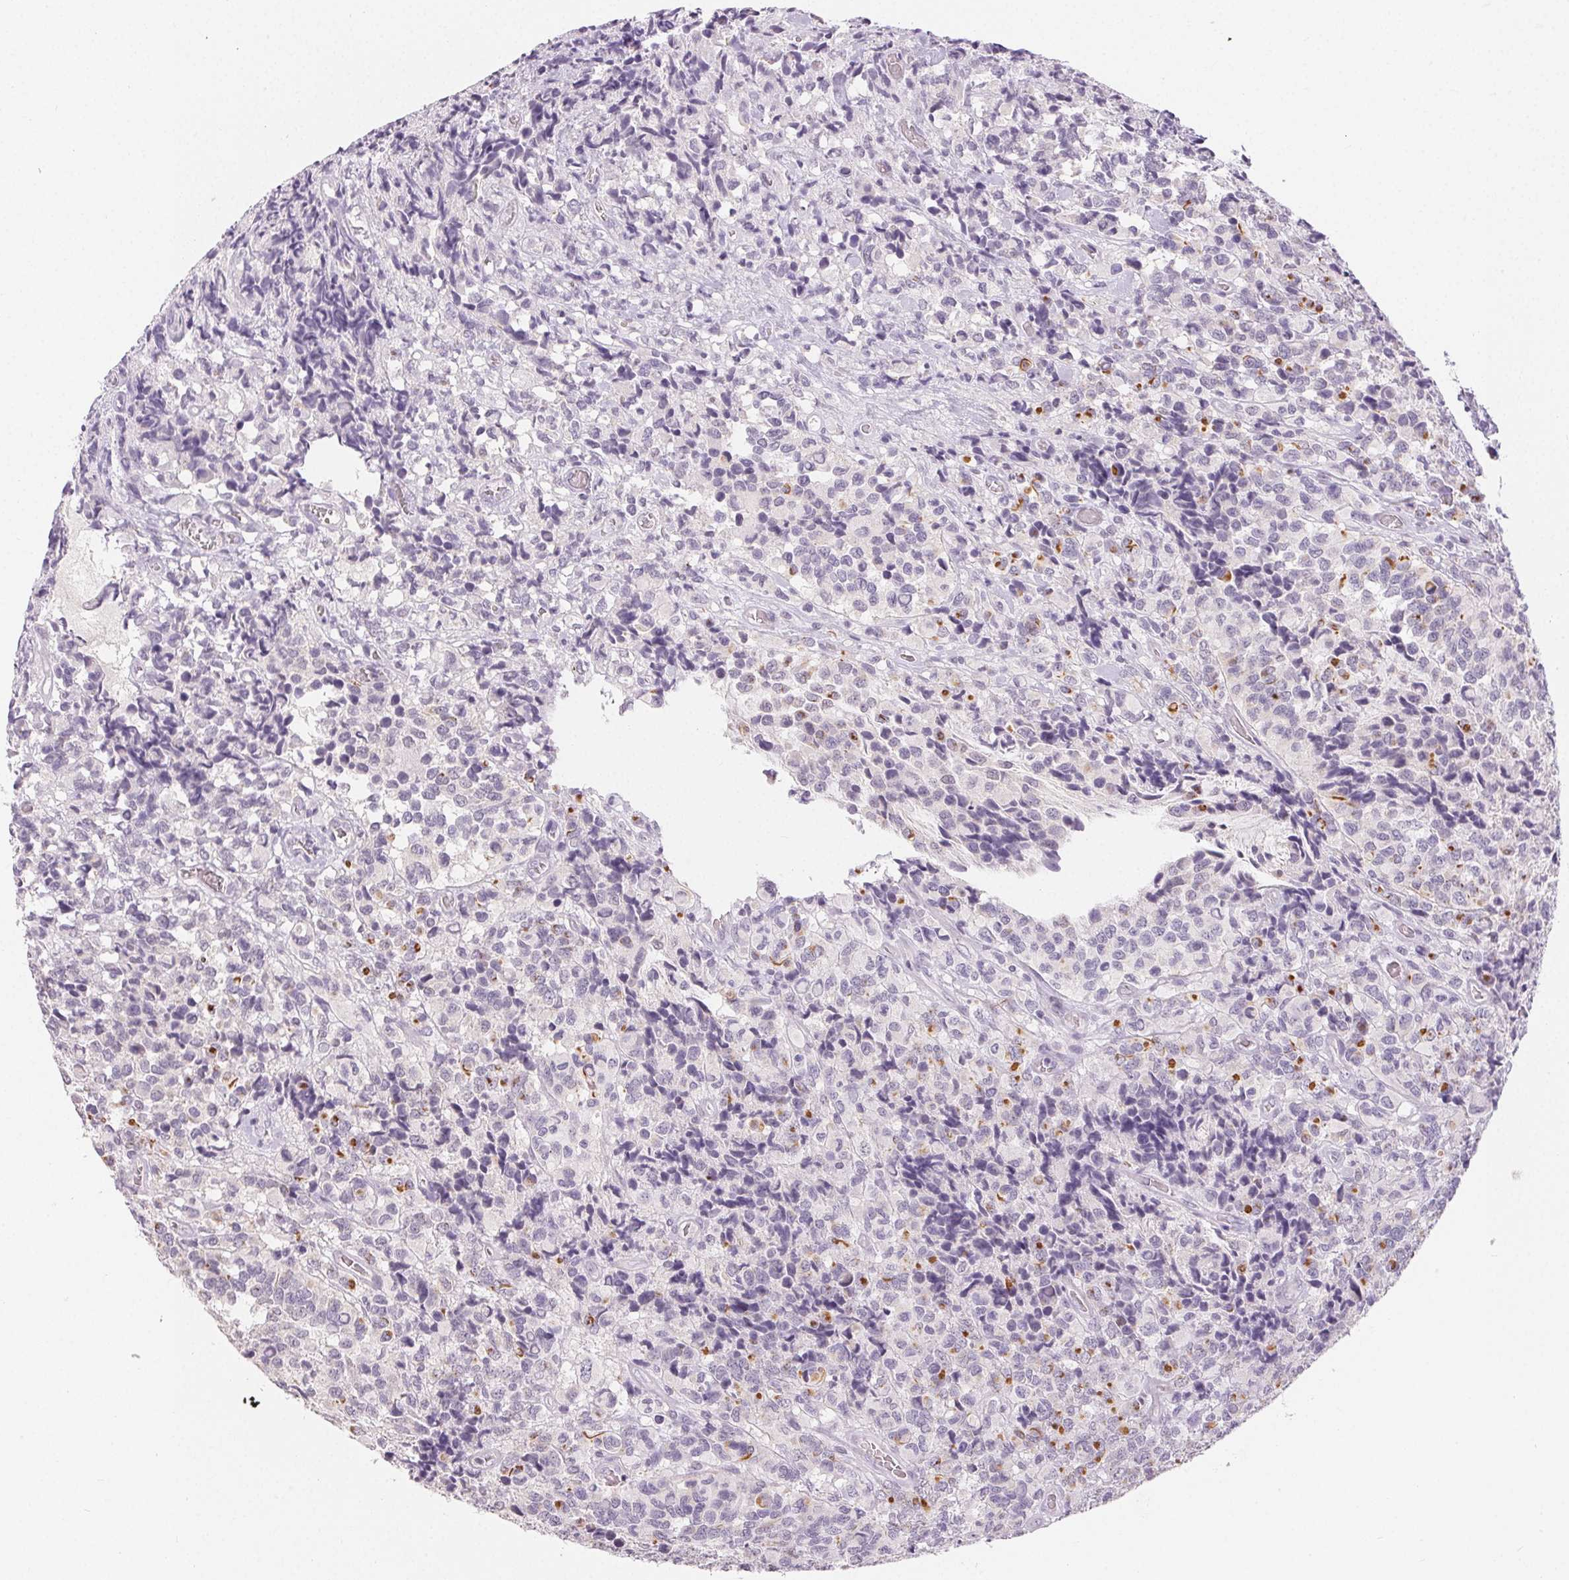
{"staining": {"intensity": "moderate", "quantity": "<25%", "location": "cytoplasmic/membranous"}, "tissue": "glioma", "cell_type": "Tumor cells", "image_type": "cancer", "snomed": [{"axis": "morphology", "description": "Glioma, malignant, High grade"}, {"axis": "topography", "description": "Brain"}], "caption": "A photomicrograph showing moderate cytoplasmic/membranous expression in about <25% of tumor cells in malignant high-grade glioma, as visualized by brown immunohistochemical staining.", "gene": "SFTPD", "patient": {"sex": "male", "age": 39}}